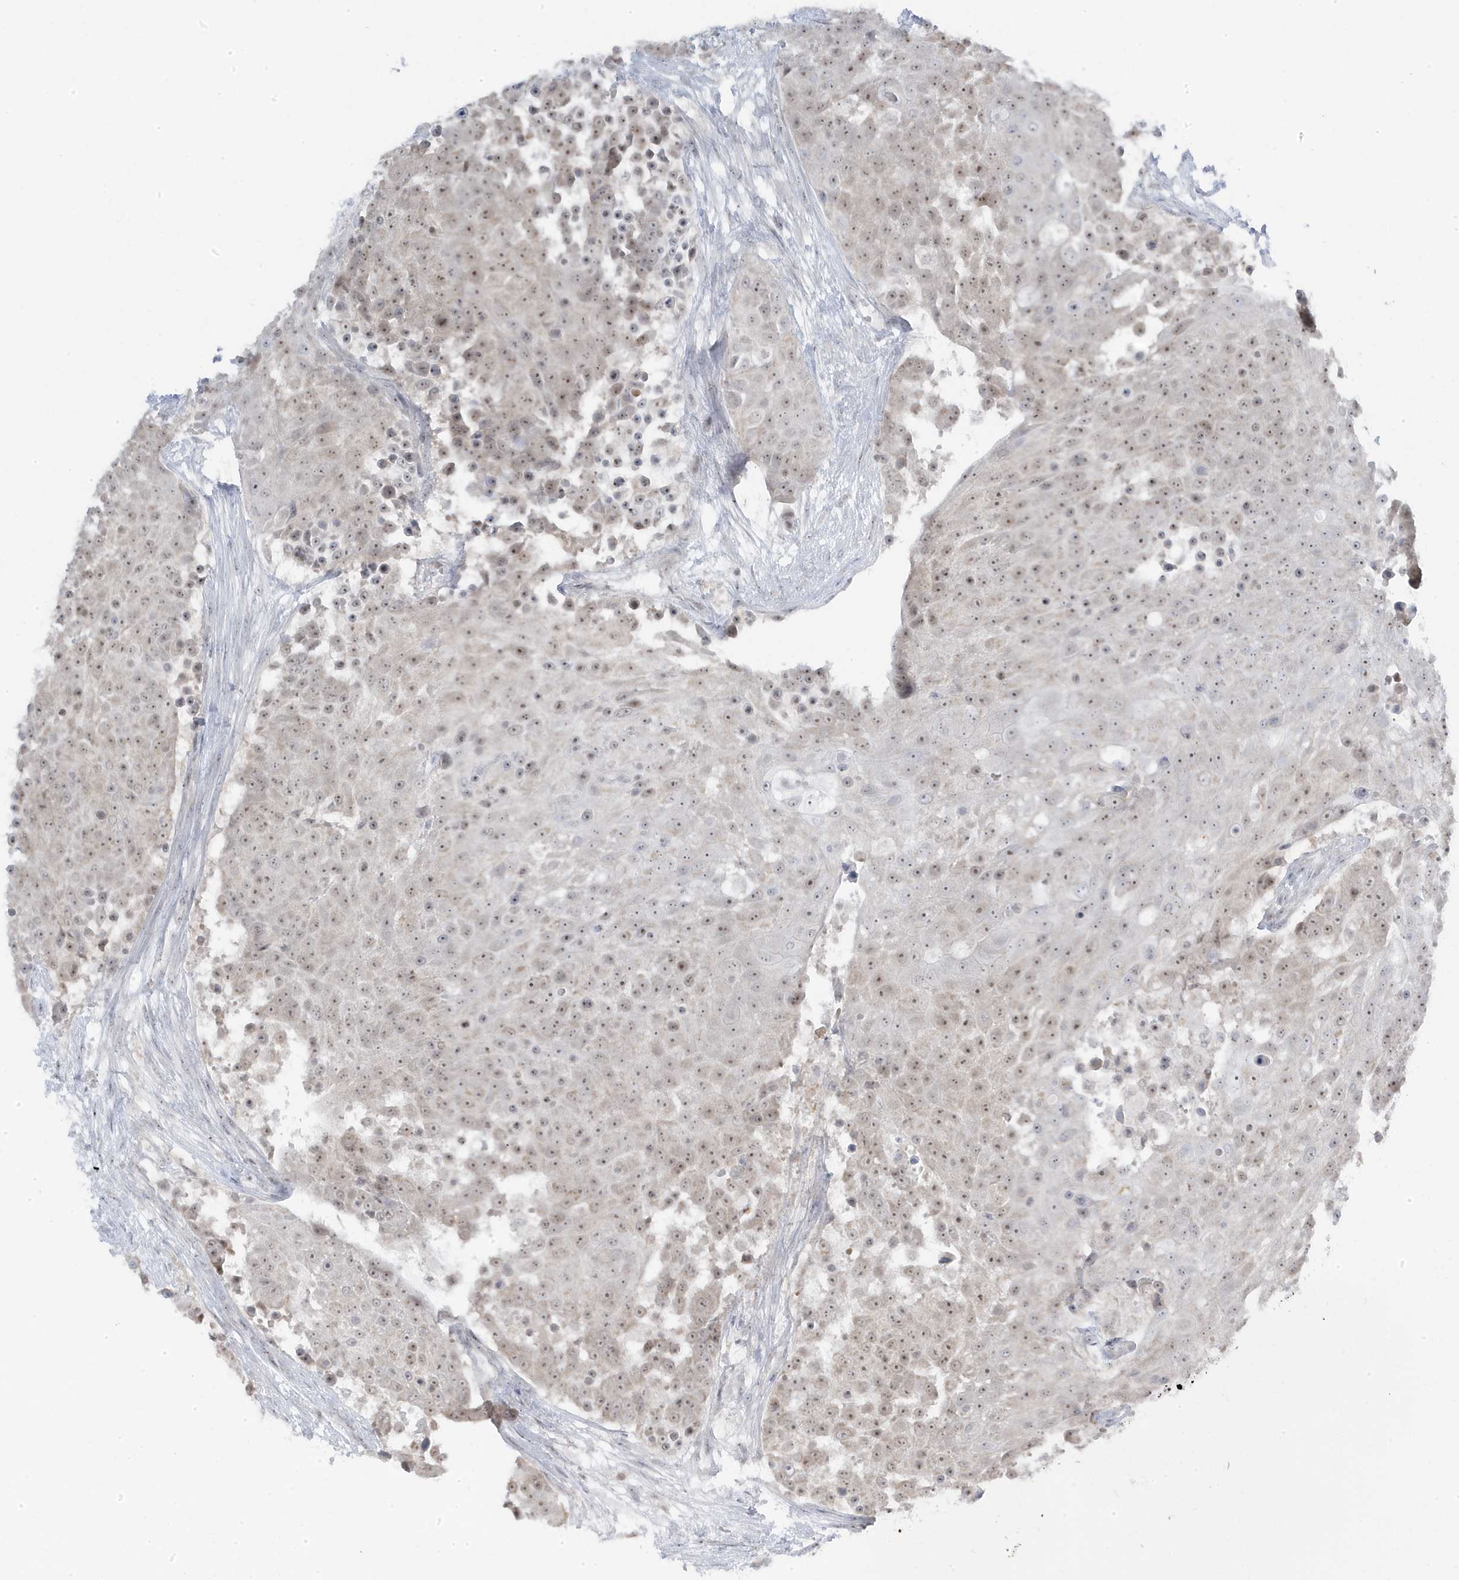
{"staining": {"intensity": "moderate", "quantity": ">75%", "location": "nuclear"}, "tissue": "urothelial cancer", "cell_type": "Tumor cells", "image_type": "cancer", "snomed": [{"axis": "morphology", "description": "Urothelial carcinoma, High grade"}, {"axis": "topography", "description": "Urinary bladder"}], "caption": "Urothelial cancer stained with a brown dye exhibits moderate nuclear positive expression in approximately >75% of tumor cells.", "gene": "TSEN15", "patient": {"sex": "female", "age": 63}}